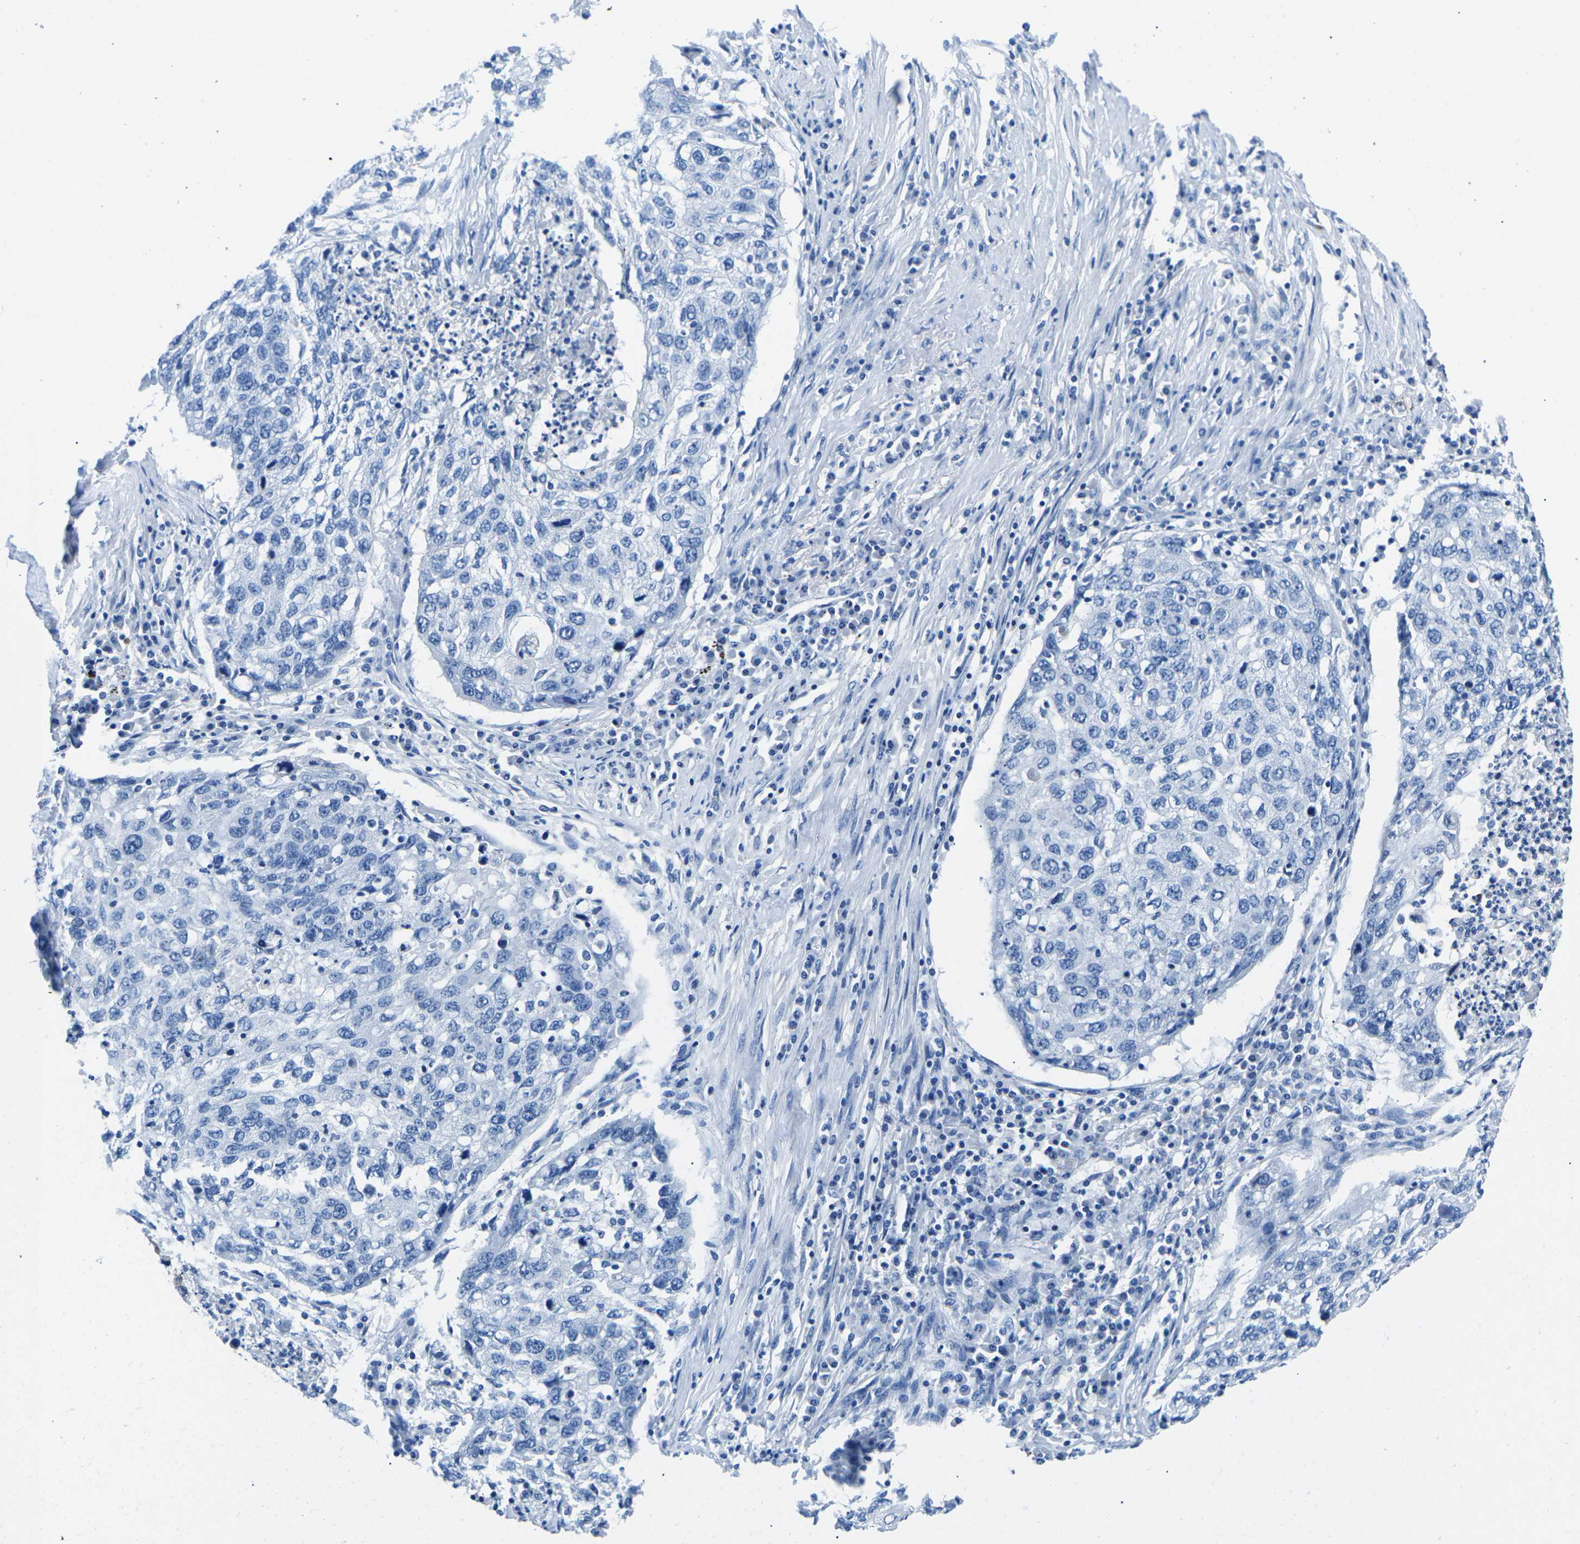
{"staining": {"intensity": "negative", "quantity": "none", "location": "none"}, "tissue": "lung cancer", "cell_type": "Tumor cells", "image_type": "cancer", "snomed": [{"axis": "morphology", "description": "Squamous cell carcinoma, NOS"}, {"axis": "topography", "description": "Lung"}], "caption": "Immunohistochemistry (IHC) photomicrograph of lung squamous cell carcinoma stained for a protein (brown), which exhibits no positivity in tumor cells.", "gene": "TM6SF1", "patient": {"sex": "female", "age": 63}}